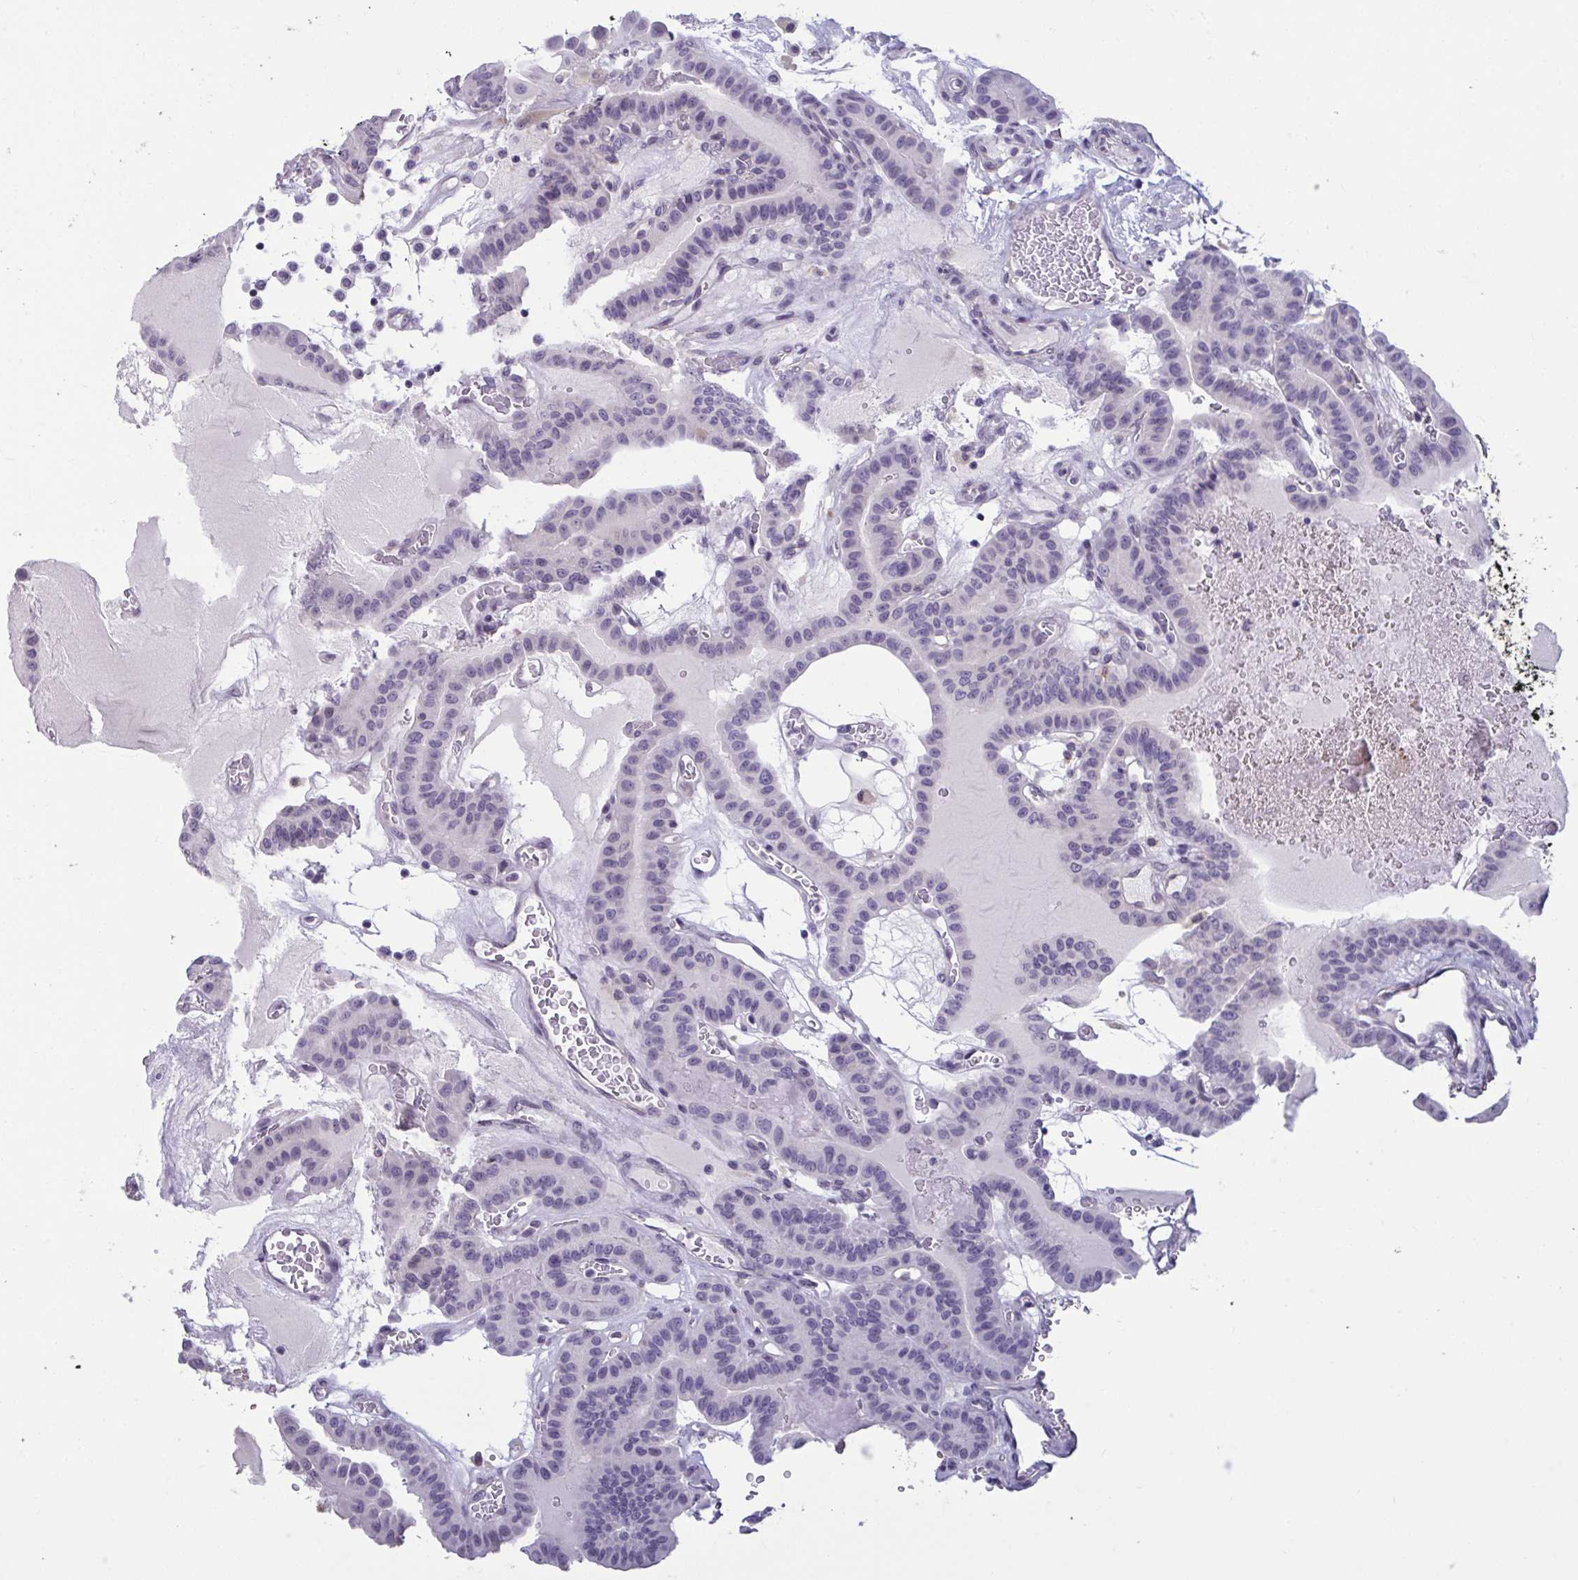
{"staining": {"intensity": "negative", "quantity": "none", "location": "none"}, "tissue": "thyroid cancer", "cell_type": "Tumor cells", "image_type": "cancer", "snomed": [{"axis": "morphology", "description": "Papillary adenocarcinoma, NOS"}, {"axis": "topography", "description": "Thyroid gland"}], "caption": "Immunohistochemical staining of thyroid papillary adenocarcinoma shows no significant expression in tumor cells. Nuclei are stained in blue.", "gene": "TBC1D4", "patient": {"sex": "male", "age": 87}}